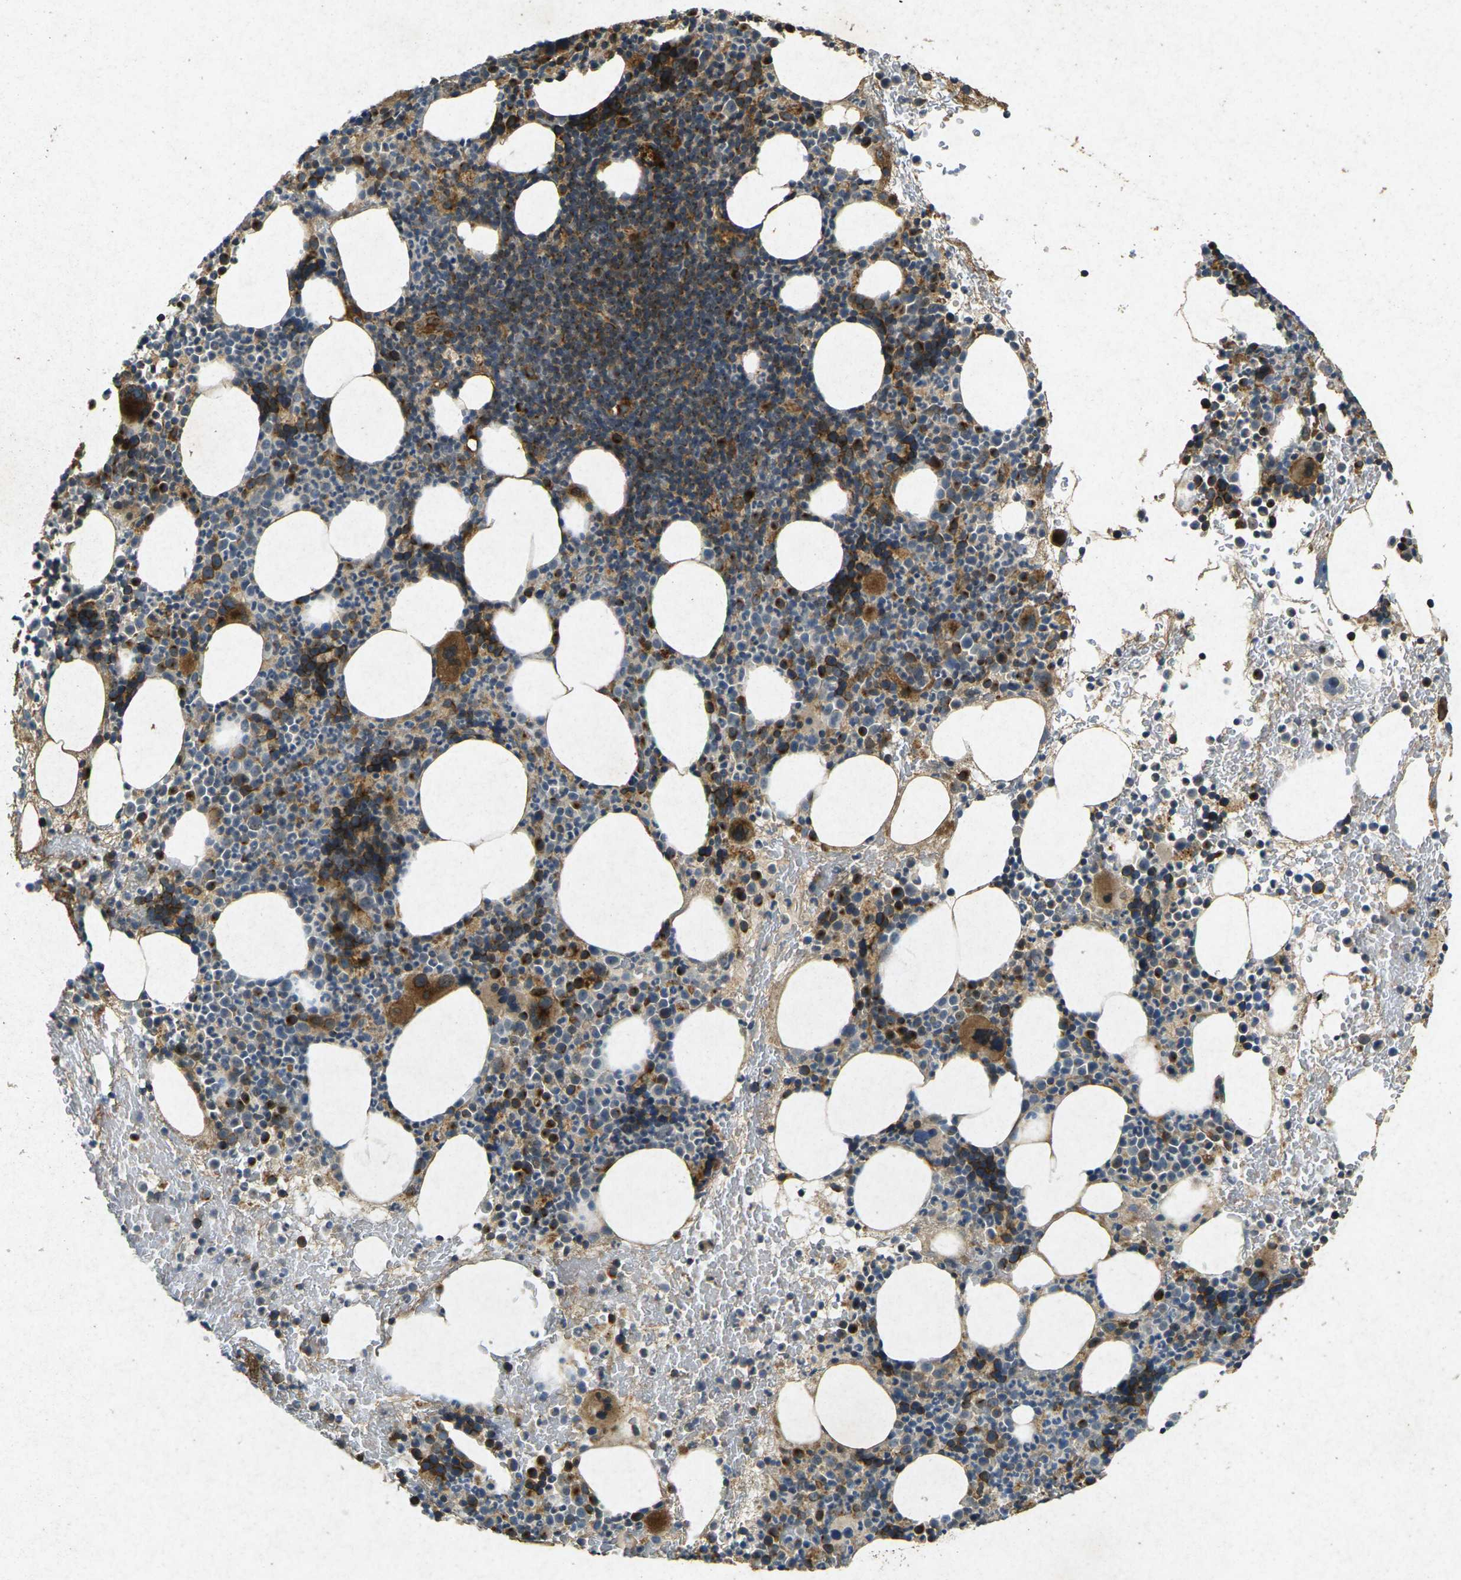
{"staining": {"intensity": "moderate", "quantity": ">75%", "location": "cytoplasmic/membranous"}, "tissue": "bone marrow", "cell_type": "Hematopoietic cells", "image_type": "normal", "snomed": [{"axis": "morphology", "description": "Normal tissue, NOS"}, {"axis": "morphology", "description": "Inflammation, NOS"}, {"axis": "topography", "description": "Bone marrow"}], "caption": "An IHC micrograph of unremarkable tissue is shown. Protein staining in brown labels moderate cytoplasmic/membranous positivity in bone marrow within hematopoietic cells. Ihc stains the protein of interest in brown and the nuclei are stained blue.", "gene": "RGMA", "patient": {"sex": "male", "age": 73}}